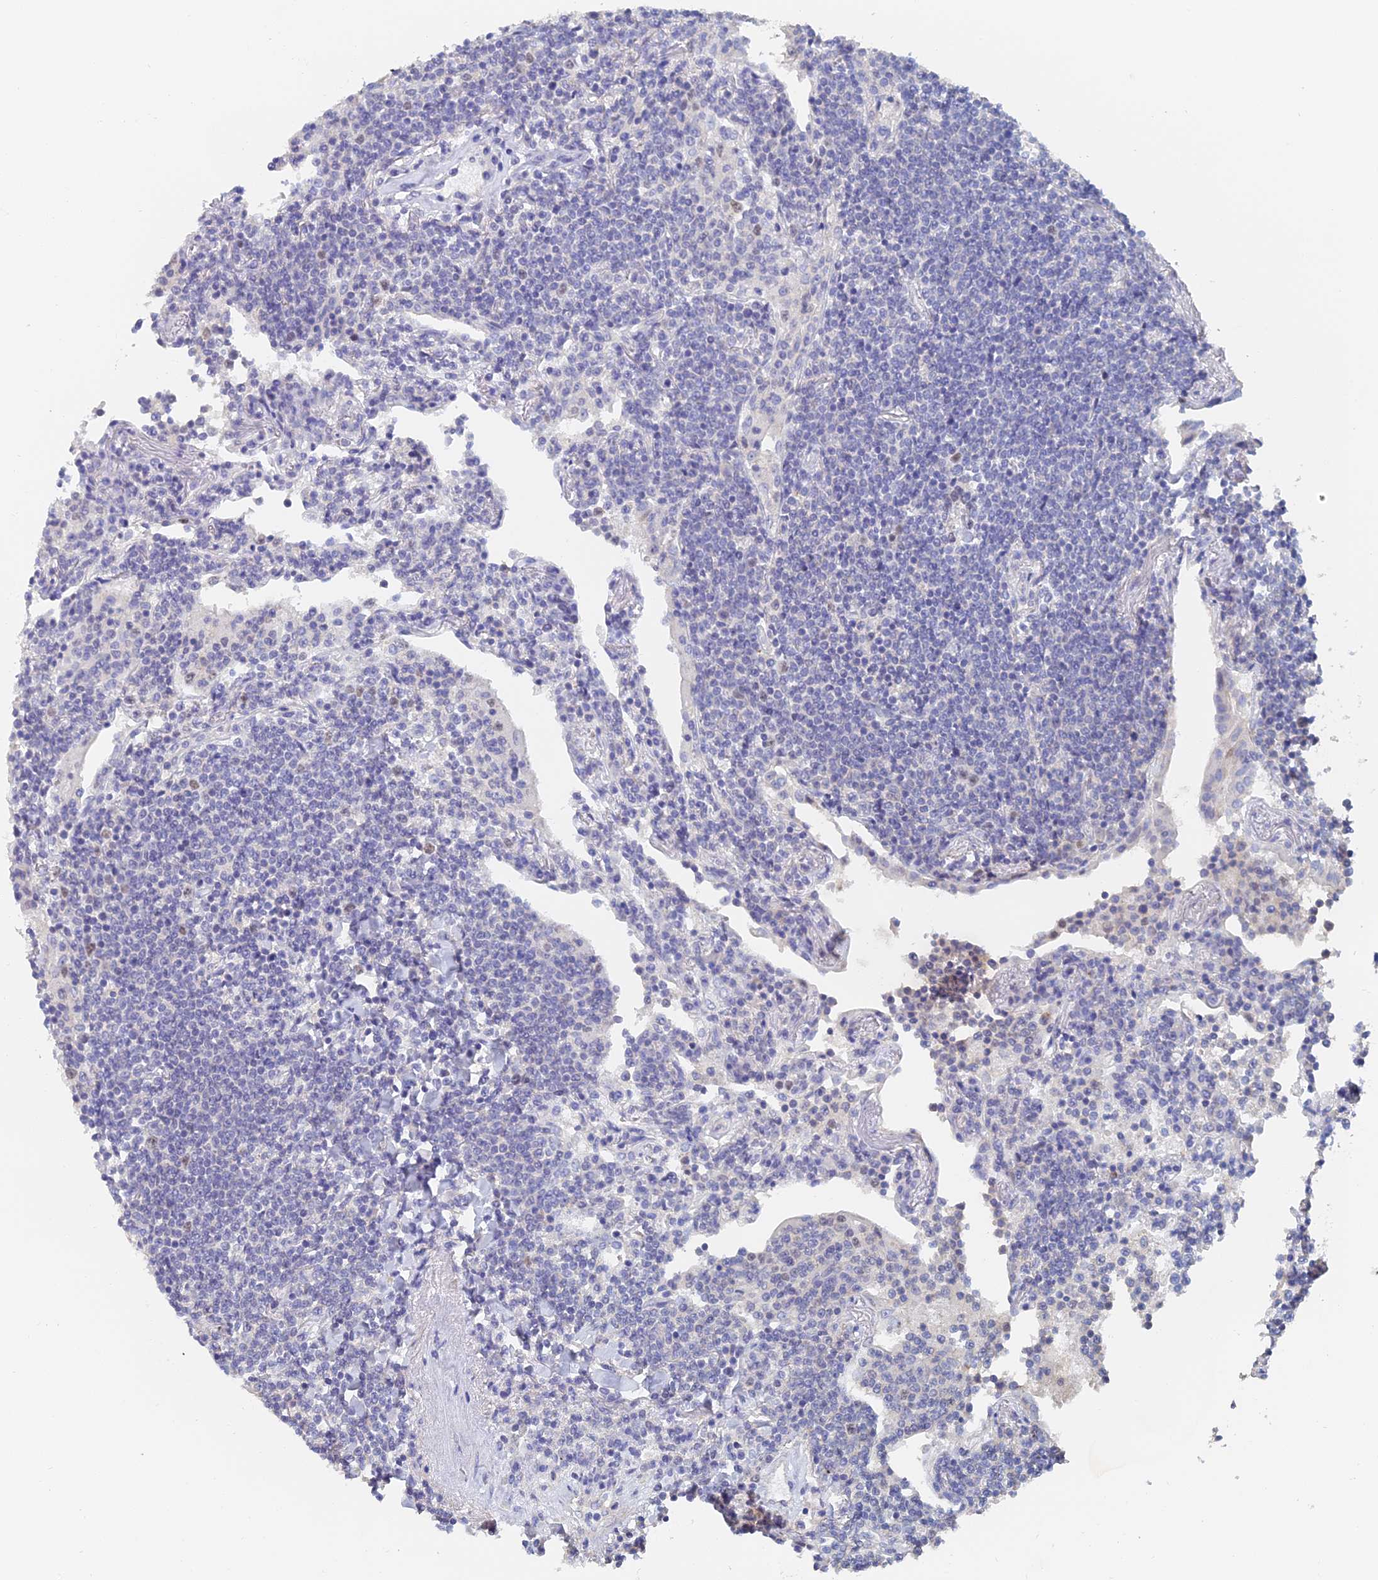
{"staining": {"intensity": "negative", "quantity": "none", "location": "none"}, "tissue": "lymphoma", "cell_type": "Tumor cells", "image_type": "cancer", "snomed": [{"axis": "morphology", "description": "Malignant lymphoma, non-Hodgkin's type, Low grade"}, {"axis": "topography", "description": "Lung"}], "caption": "Low-grade malignant lymphoma, non-Hodgkin's type was stained to show a protein in brown. There is no significant positivity in tumor cells. Nuclei are stained in blue.", "gene": "MCM2", "patient": {"sex": "female", "age": 71}}